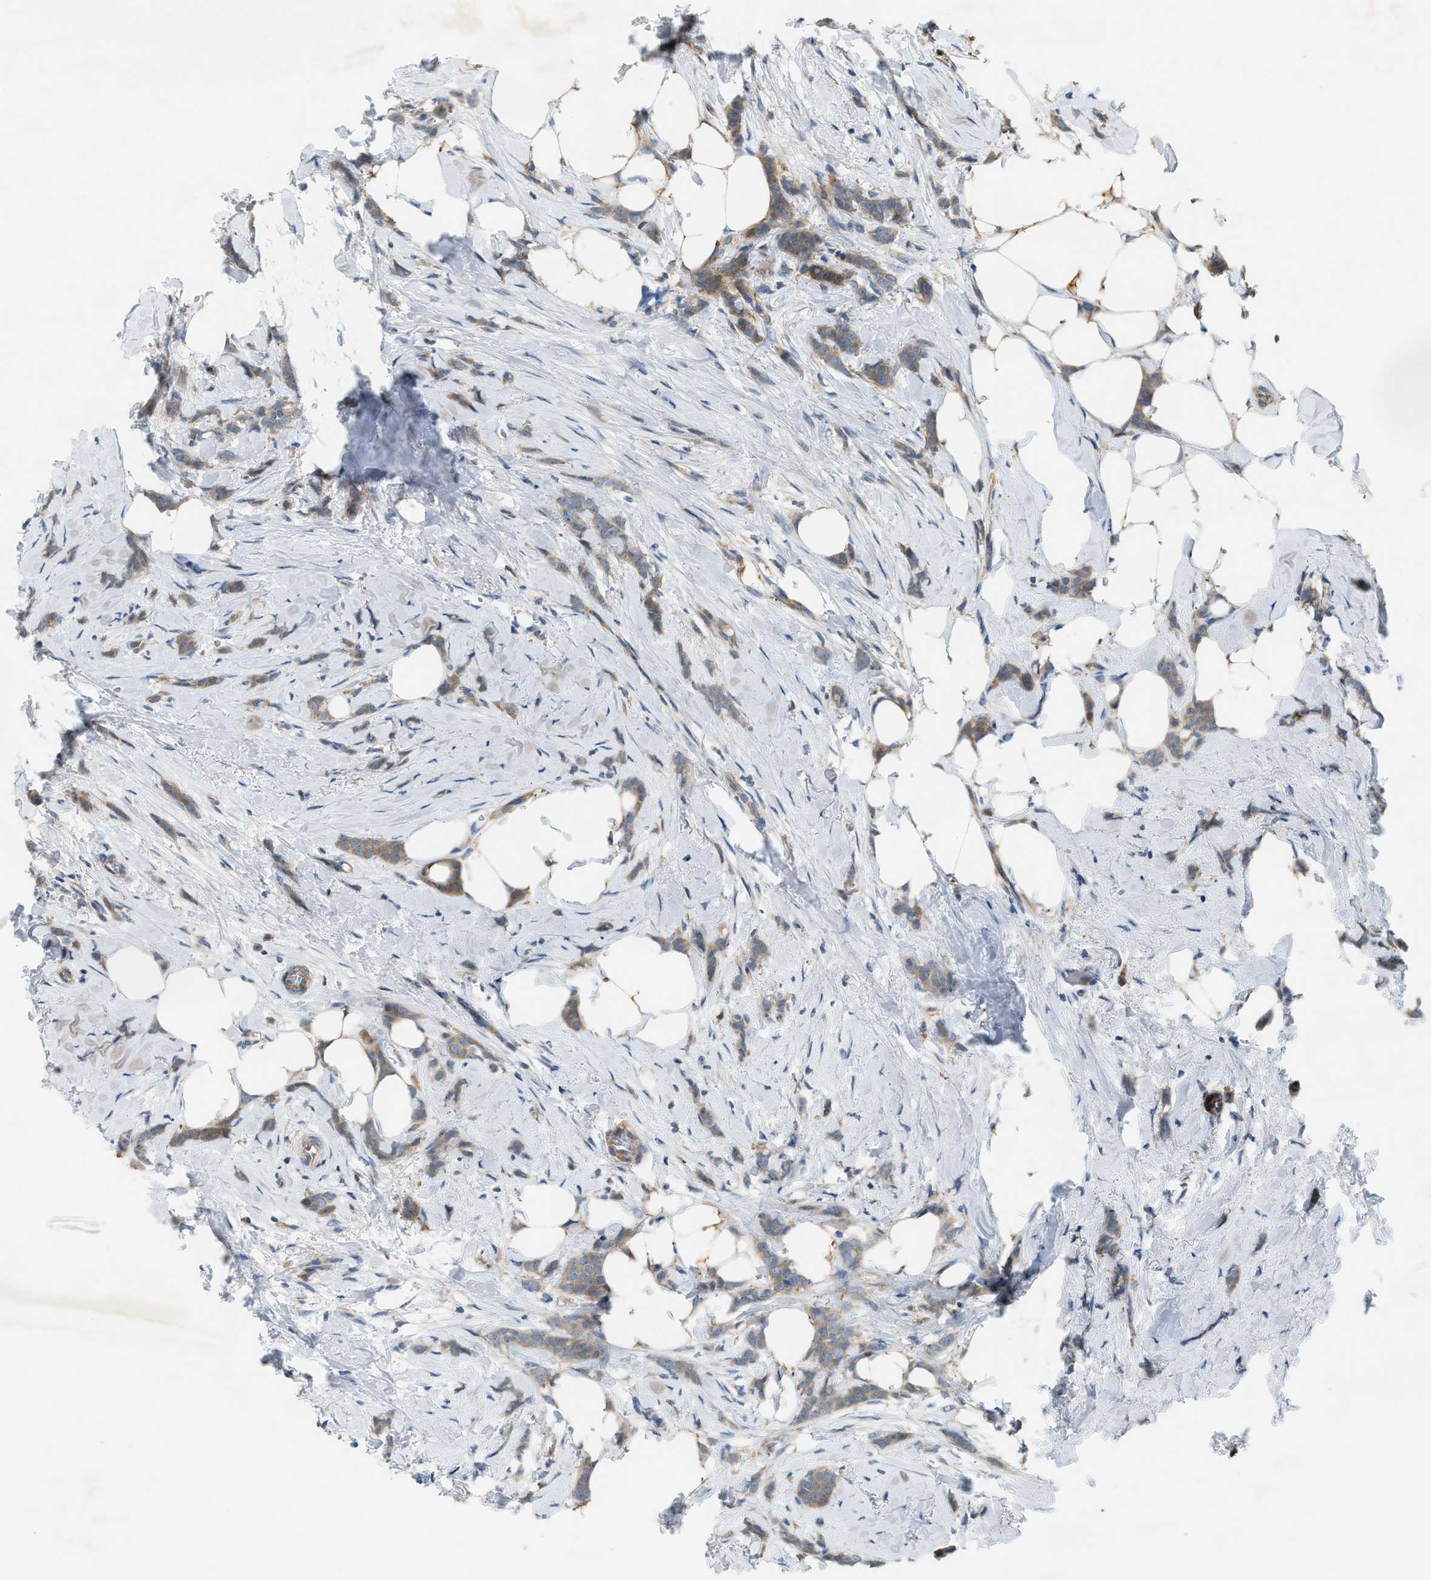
{"staining": {"intensity": "moderate", "quantity": ">75%", "location": "cytoplasmic/membranous"}, "tissue": "breast cancer", "cell_type": "Tumor cells", "image_type": "cancer", "snomed": [{"axis": "morphology", "description": "Lobular carcinoma, in situ"}, {"axis": "morphology", "description": "Lobular carcinoma"}, {"axis": "topography", "description": "Breast"}], "caption": "A brown stain labels moderate cytoplasmic/membranous expression of a protein in human breast lobular carcinoma tumor cells.", "gene": "PDCL3", "patient": {"sex": "female", "age": 41}}